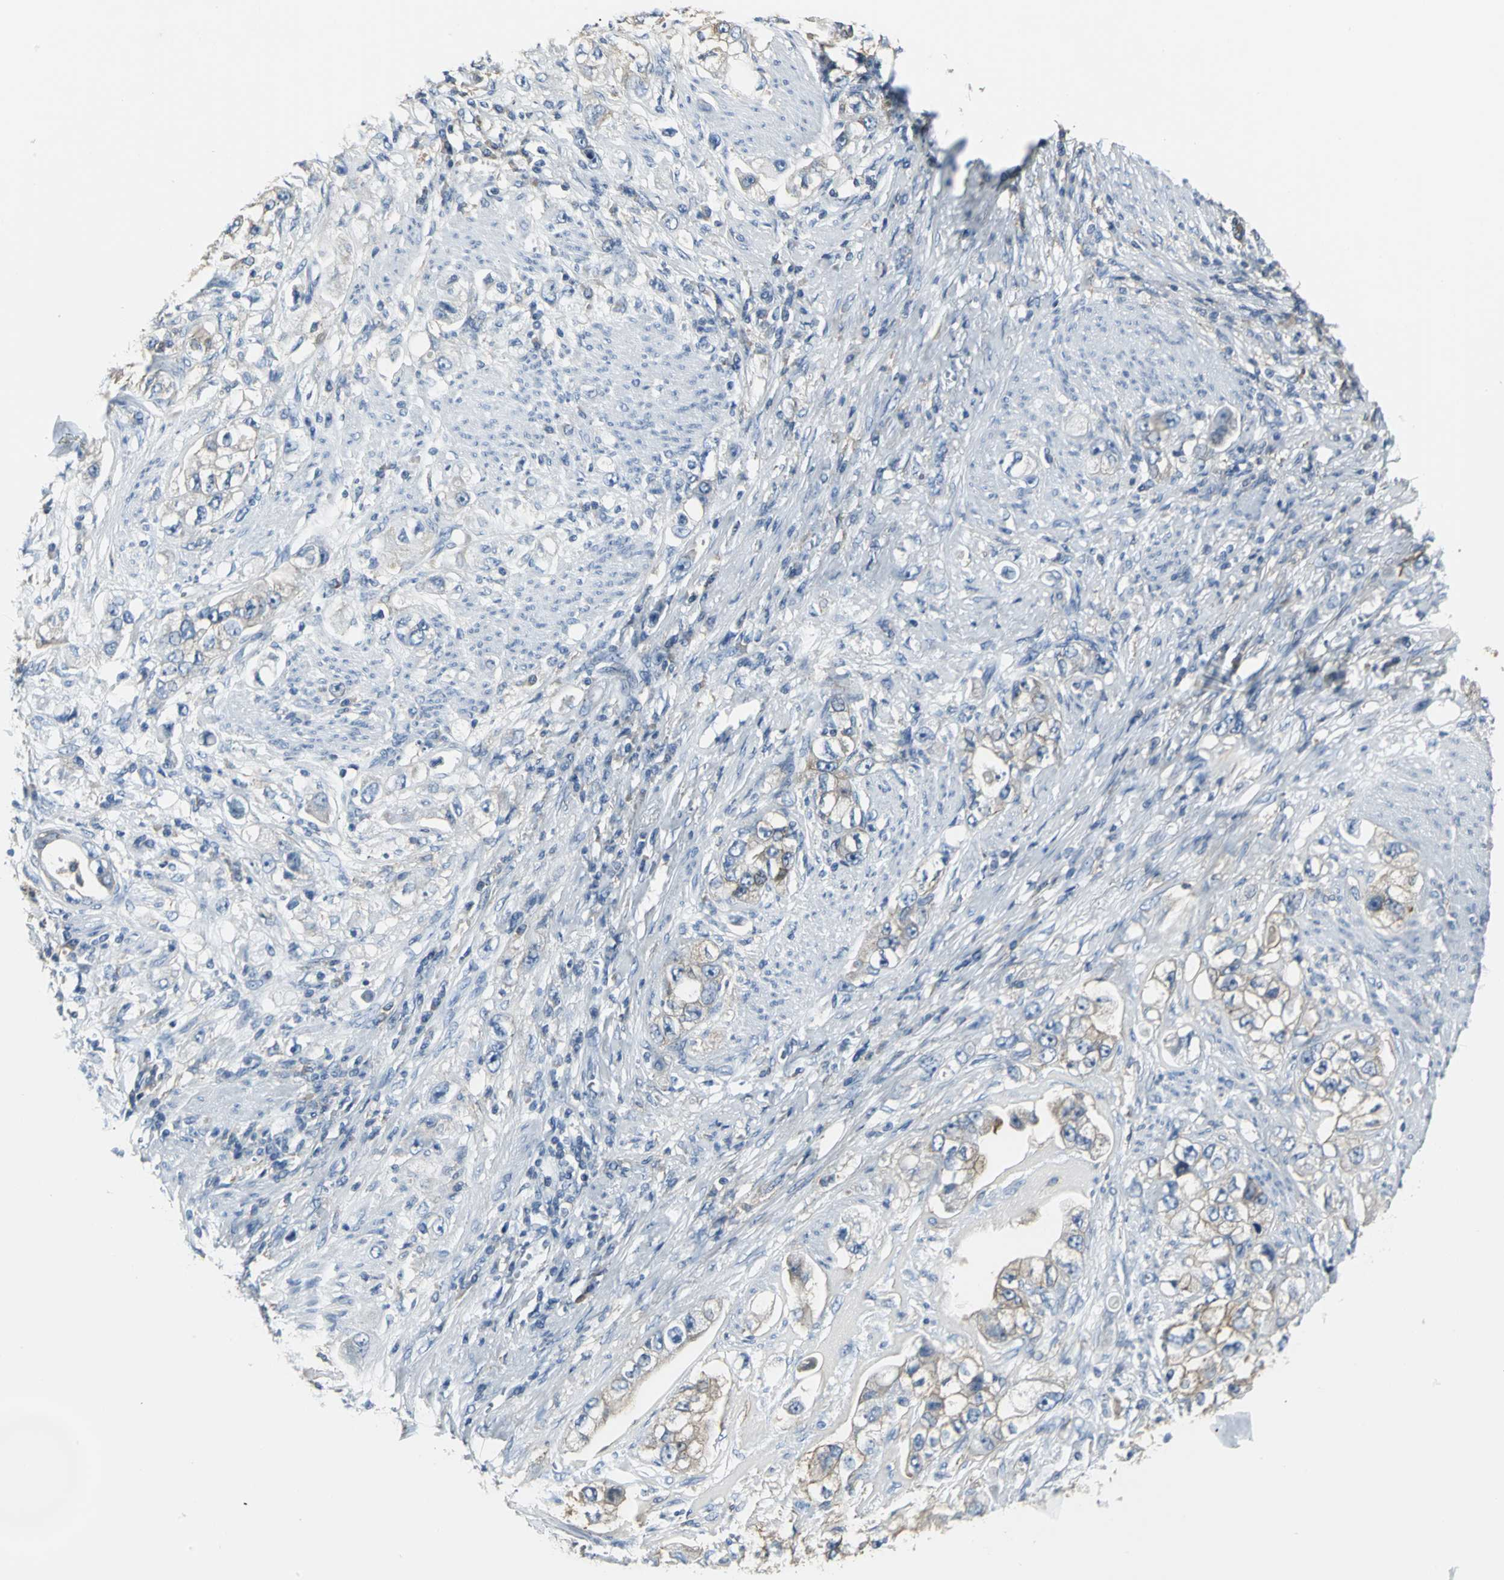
{"staining": {"intensity": "weak", "quantity": "25%-75%", "location": "cytoplasmic/membranous"}, "tissue": "stomach cancer", "cell_type": "Tumor cells", "image_type": "cancer", "snomed": [{"axis": "morphology", "description": "Adenocarcinoma, NOS"}, {"axis": "topography", "description": "Stomach, lower"}], "caption": "Immunohistochemistry staining of adenocarcinoma (stomach), which displays low levels of weak cytoplasmic/membranous positivity in about 25%-75% of tumor cells indicating weak cytoplasmic/membranous protein positivity. The staining was performed using DAB (3,3'-diaminobenzidine) (brown) for protein detection and nuclei were counterstained in hematoxylin (blue).", "gene": "IQGAP2", "patient": {"sex": "female", "age": 93}}